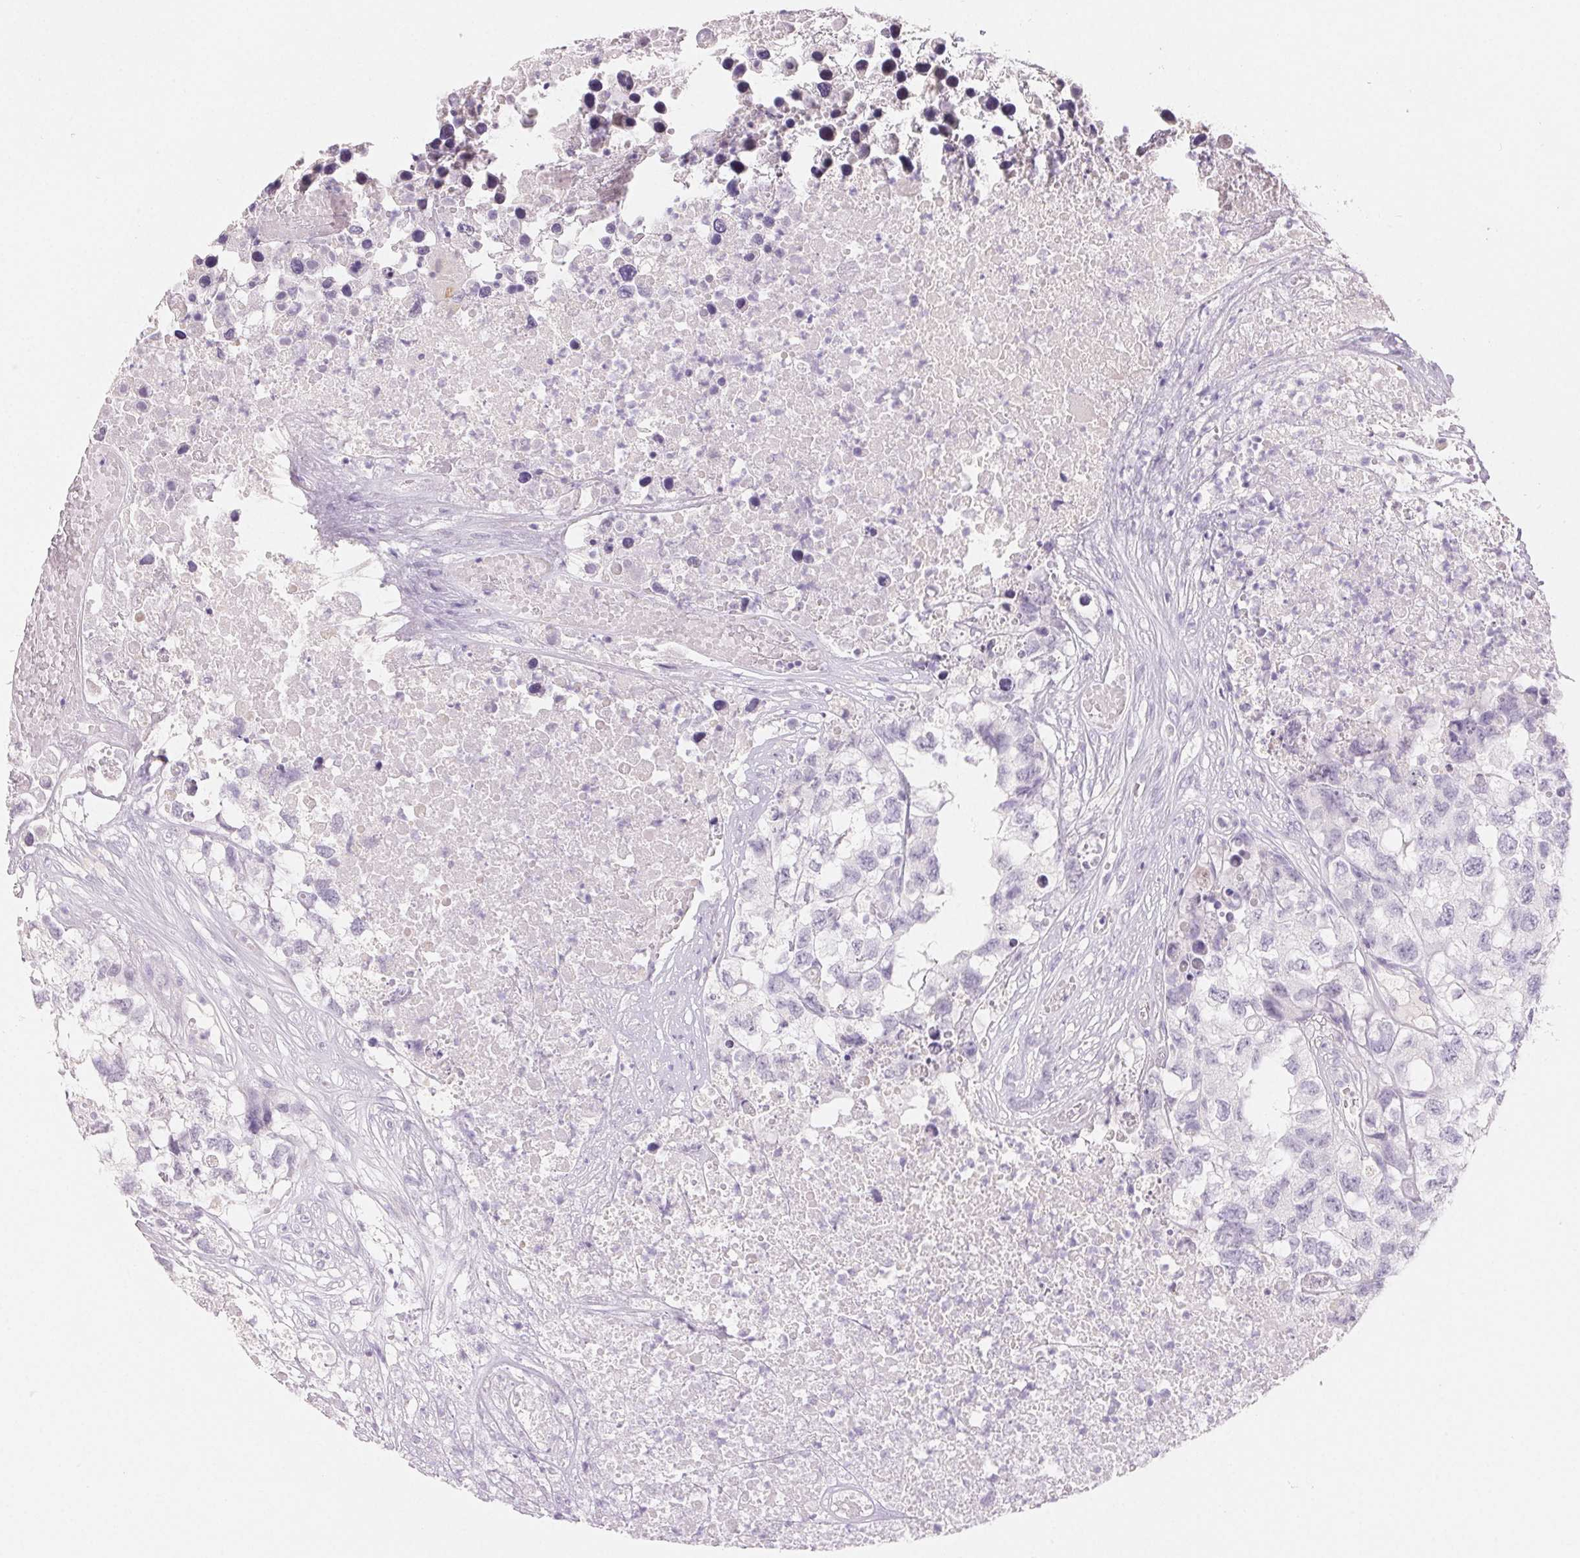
{"staining": {"intensity": "negative", "quantity": "none", "location": "none"}, "tissue": "testis cancer", "cell_type": "Tumor cells", "image_type": "cancer", "snomed": [{"axis": "morphology", "description": "Carcinoma, Embryonal, NOS"}, {"axis": "topography", "description": "Testis"}], "caption": "Immunohistochemistry (IHC) of human testis cancer exhibits no positivity in tumor cells.", "gene": "BPIFB2", "patient": {"sex": "male", "age": 83}}